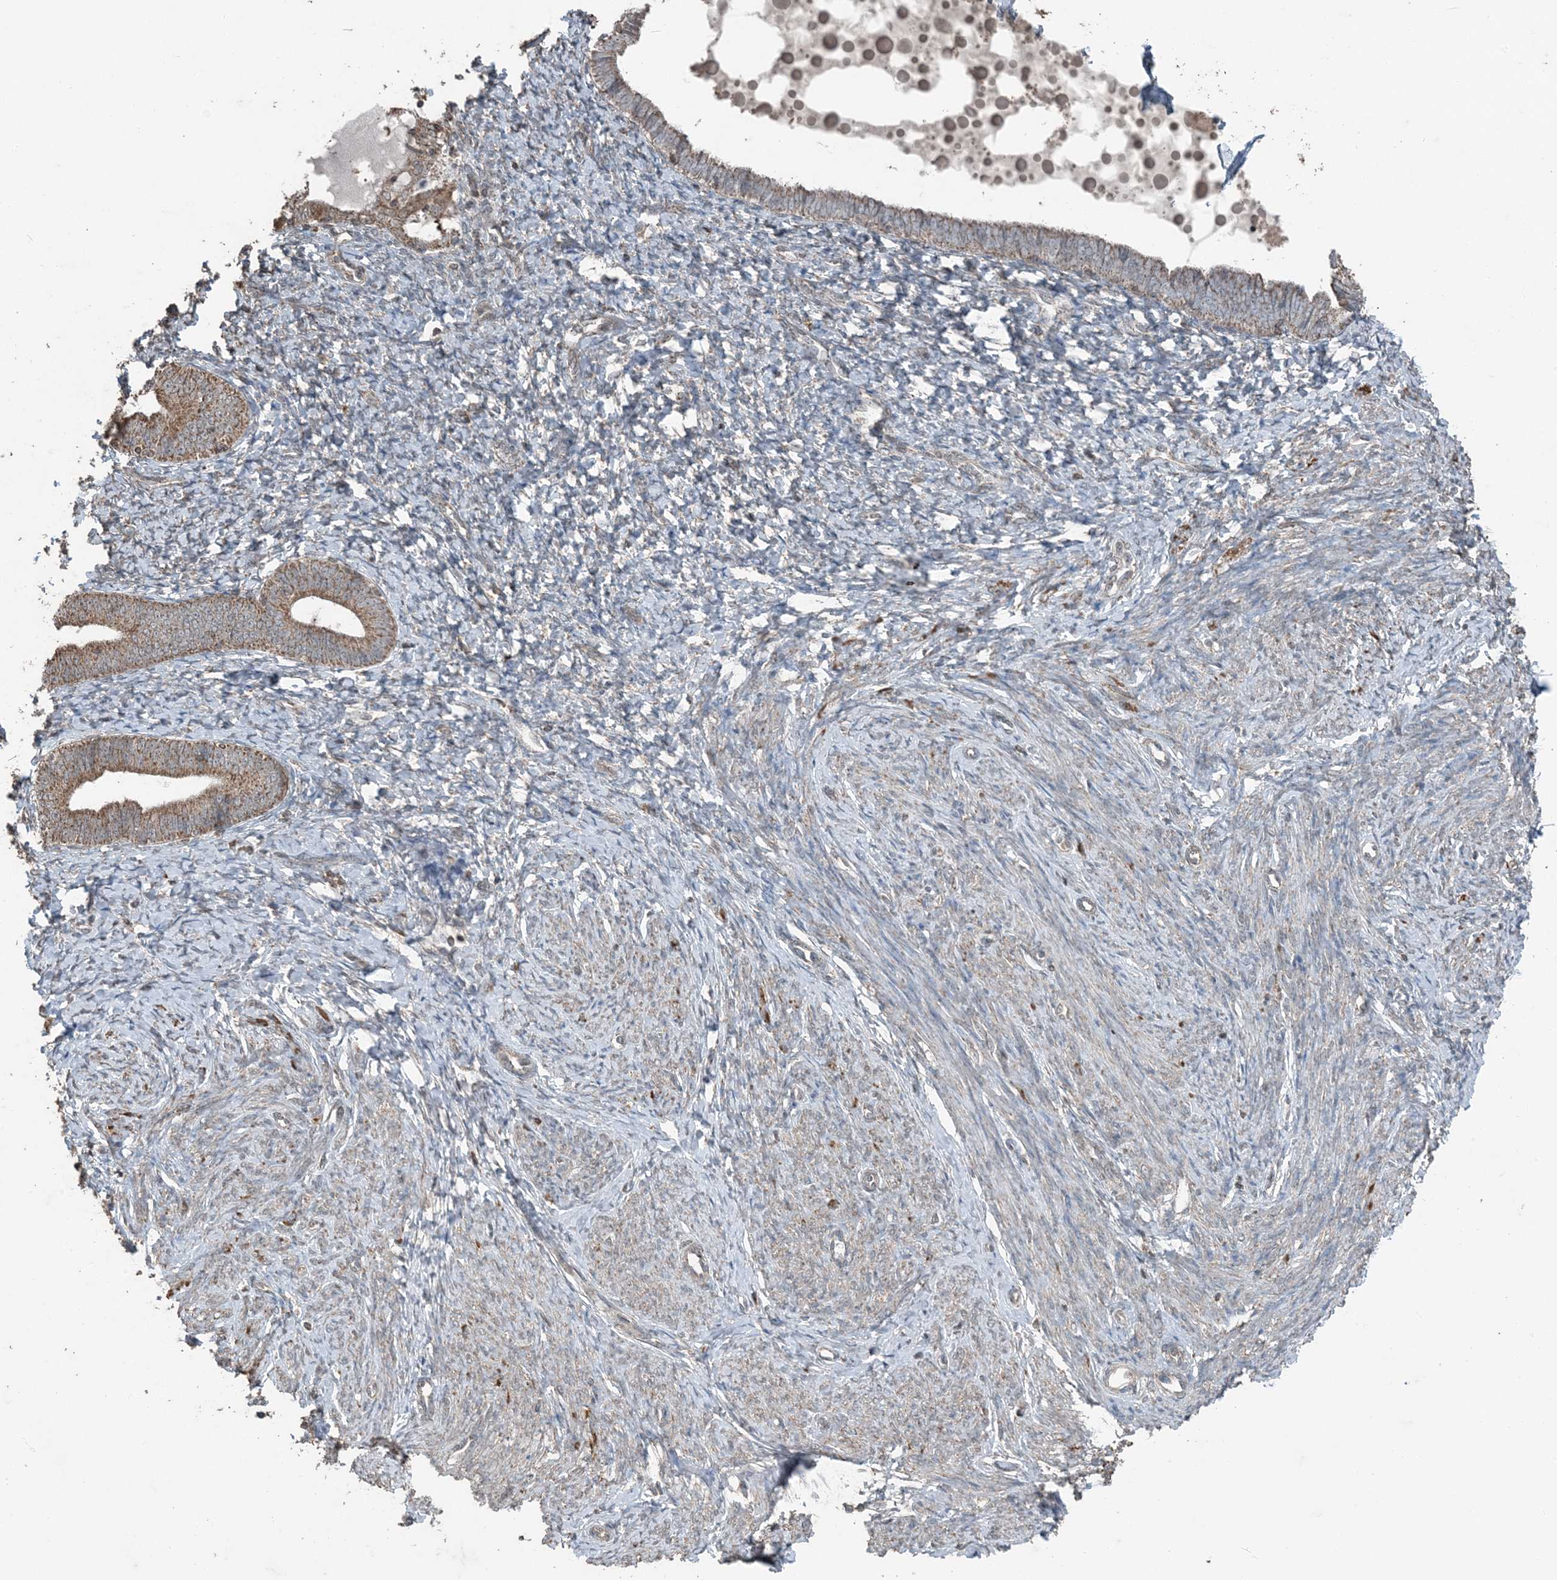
{"staining": {"intensity": "weak", "quantity": "<25%", "location": "cytoplasmic/membranous"}, "tissue": "endometrium", "cell_type": "Cells in endometrial stroma", "image_type": "normal", "snomed": [{"axis": "morphology", "description": "Normal tissue, NOS"}, {"axis": "topography", "description": "Endometrium"}], "caption": "A micrograph of endometrium stained for a protein demonstrates no brown staining in cells in endometrial stroma. Brightfield microscopy of immunohistochemistry (IHC) stained with DAB (brown) and hematoxylin (blue), captured at high magnification.", "gene": "GNL1", "patient": {"sex": "female", "age": 72}}